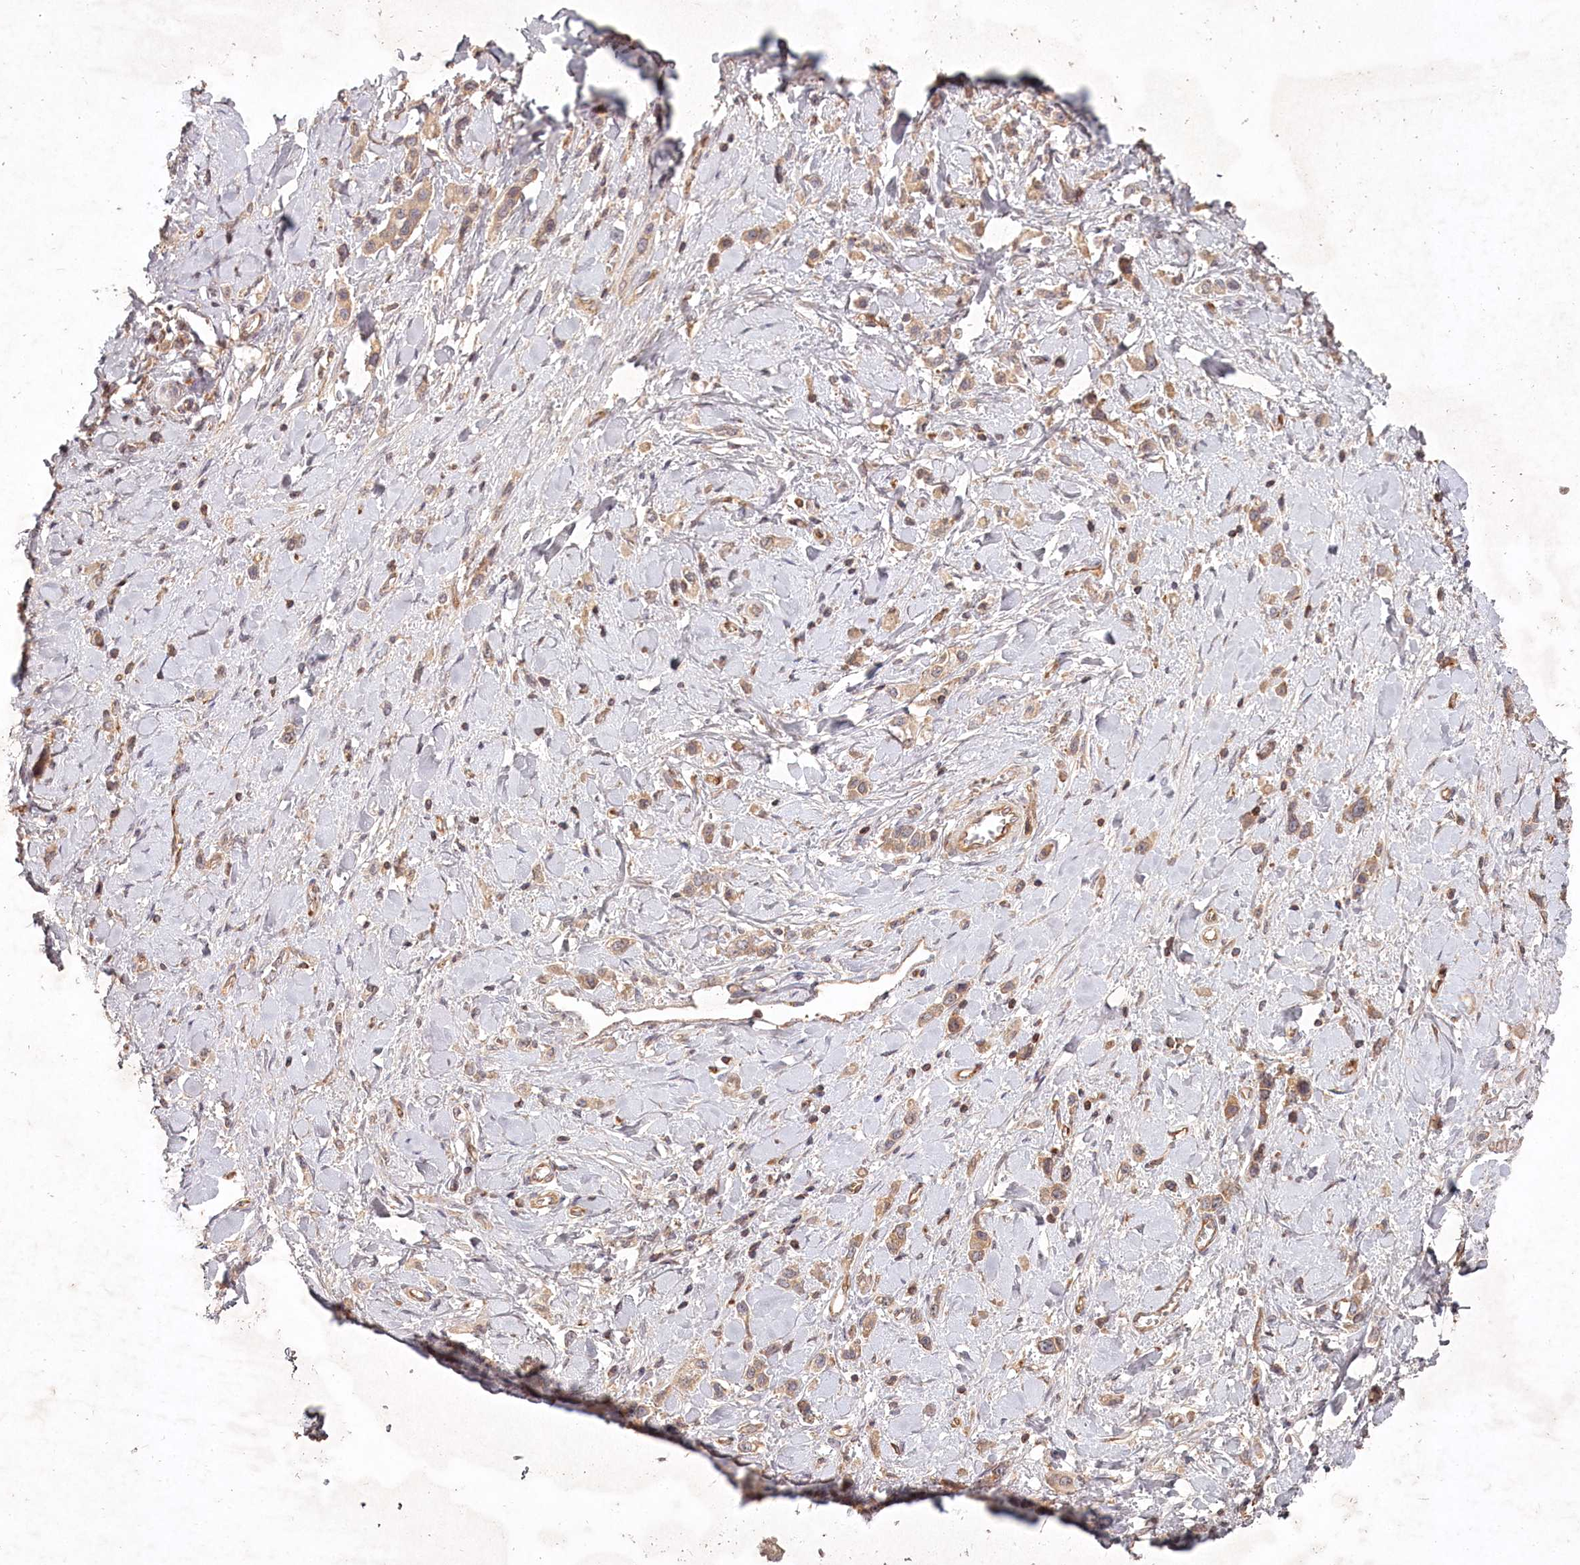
{"staining": {"intensity": "moderate", "quantity": ">75%", "location": "cytoplasmic/membranous"}, "tissue": "stomach cancer", "cell_type": "Tumor cells", "image_type": "cancer", "snomed": [{"axis": "morphology", "description": "Normal tissue, NOS"}, {"axis": "morphology", "description": "Adenocarcinoma, NOS"}, {"axis": "topography", "description": "Stomach, upper"}, {"axis": "topography", "description": "Stomach"}], "caption": "Stomach adenocarcinoma stained with a brown dye reveals moderate cytoplasmic/membranous positive positivity in approximately >75% of tumor cells.", "gene": "TMIE", "patient": {"sex": "female", "age": 65}}